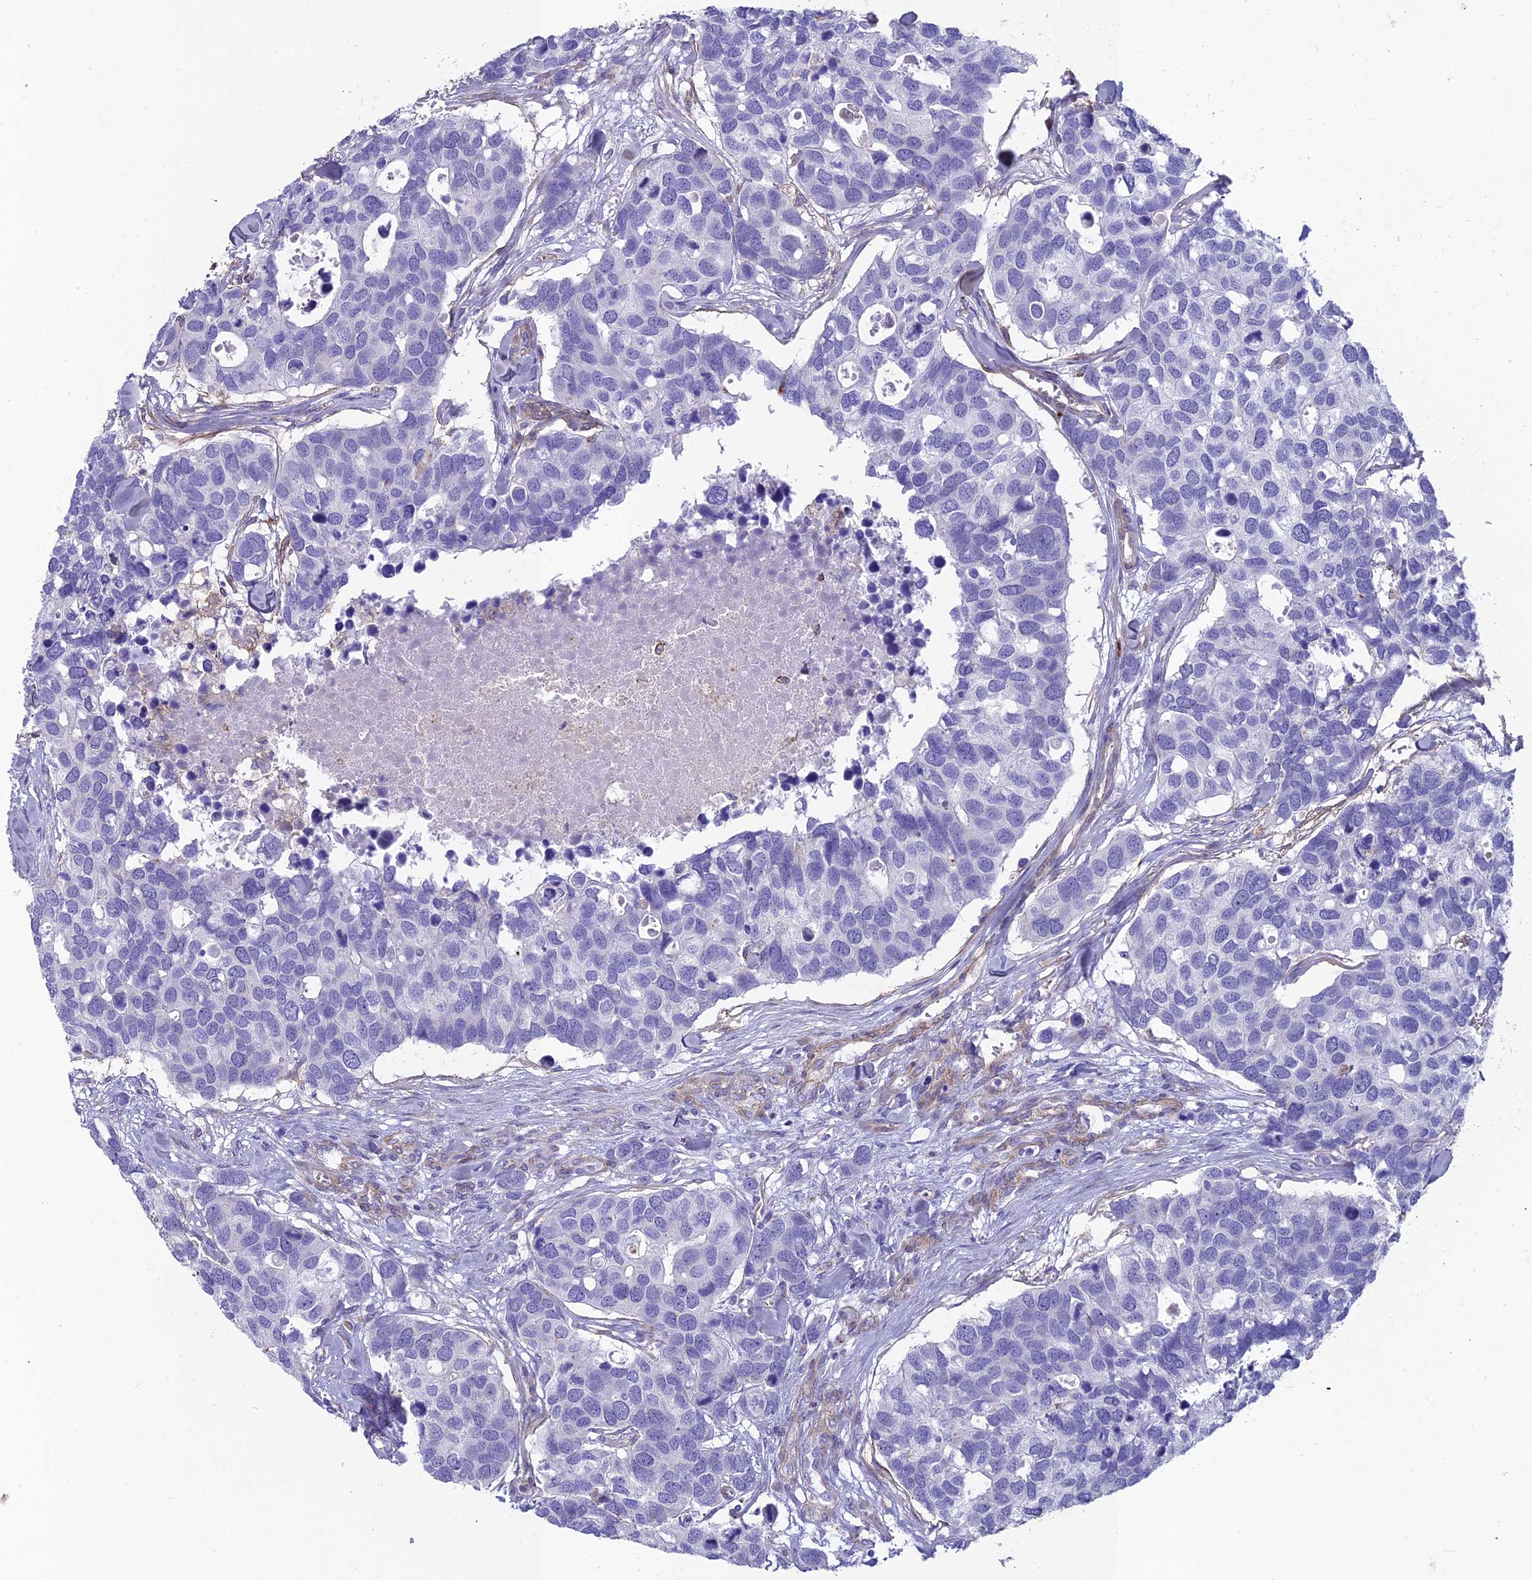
{"staining": {"intensity": "negative", "quantity": "none", "location": "none"}, "tissue": "breast cancer", "cell_type": "Tumor cells", "image_type": "cancer", "snomed": [{"axis": "morphology", "description": "Duct carcinoma"}, {"axis": "topography", "description": "Breast"}], "caption": "Tumor cells are negative for brown protein staining in breast cancer (invasive ductal carcinoma).", "gene": "TNS1", "patient": {"sex": "female", "age": 83}}